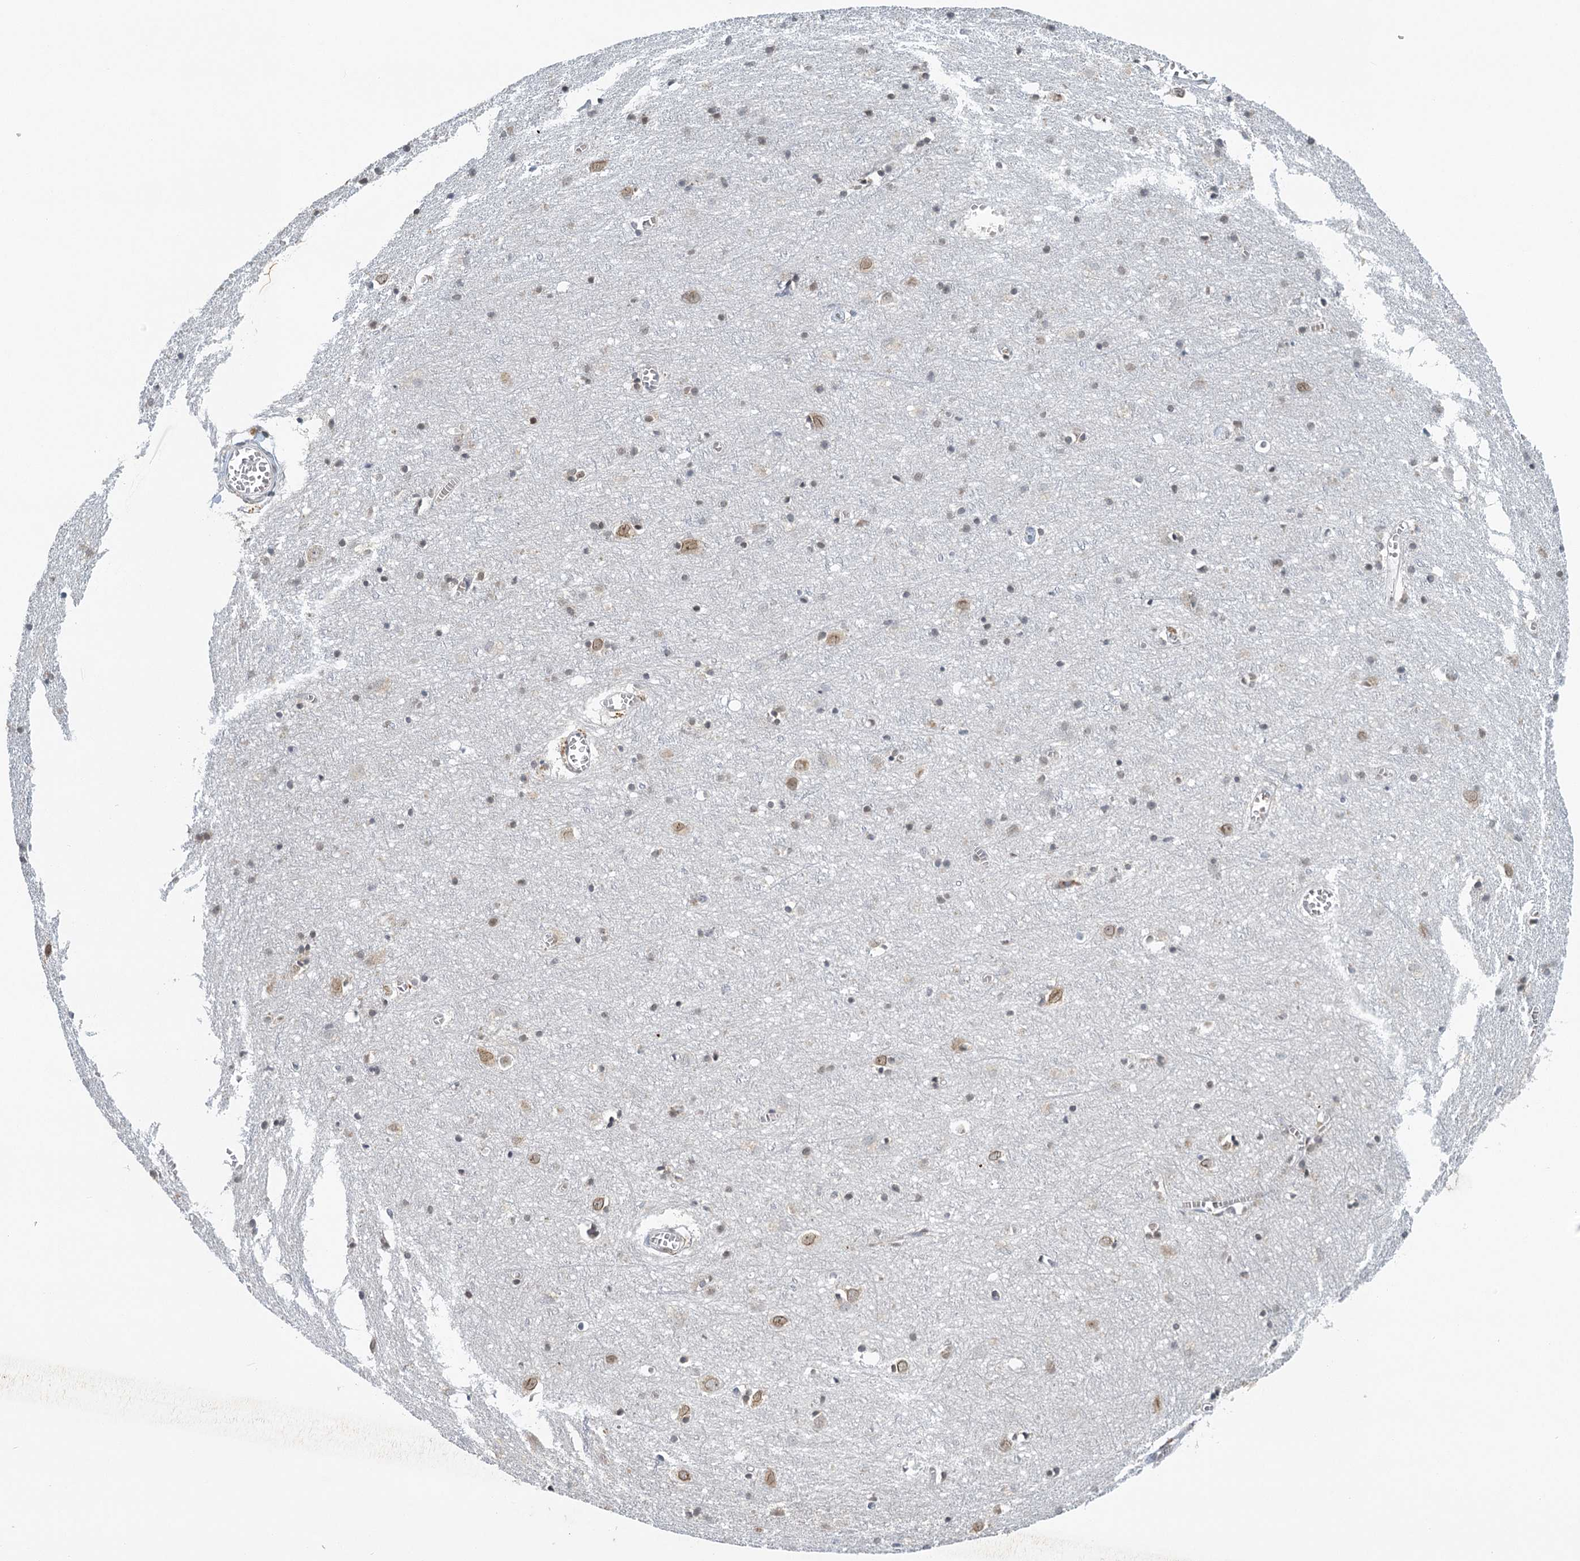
{"staining": {"intensity": "negative", "quantity": "none", "location": "none"}, "tissue": "cerebral cortex", "cell_type": "Endothelial cells", "image_type": "normal", "snomed": [{"axis": "morphology", "description": "Normal tissue, NOS"}, {"axis": "topography", "description": "Cerebral cortex"}], "caption": "This is a photomicrograph of immunohistochemistry (IHC) staining of benign cerebral cortex, which shows no expression in endothelial cells. (DAB immunohistochemistry (IHC) with hematoxylin counter stain).", "gene": "TREX1", "patient": {"sex": "female", "age": 64}}